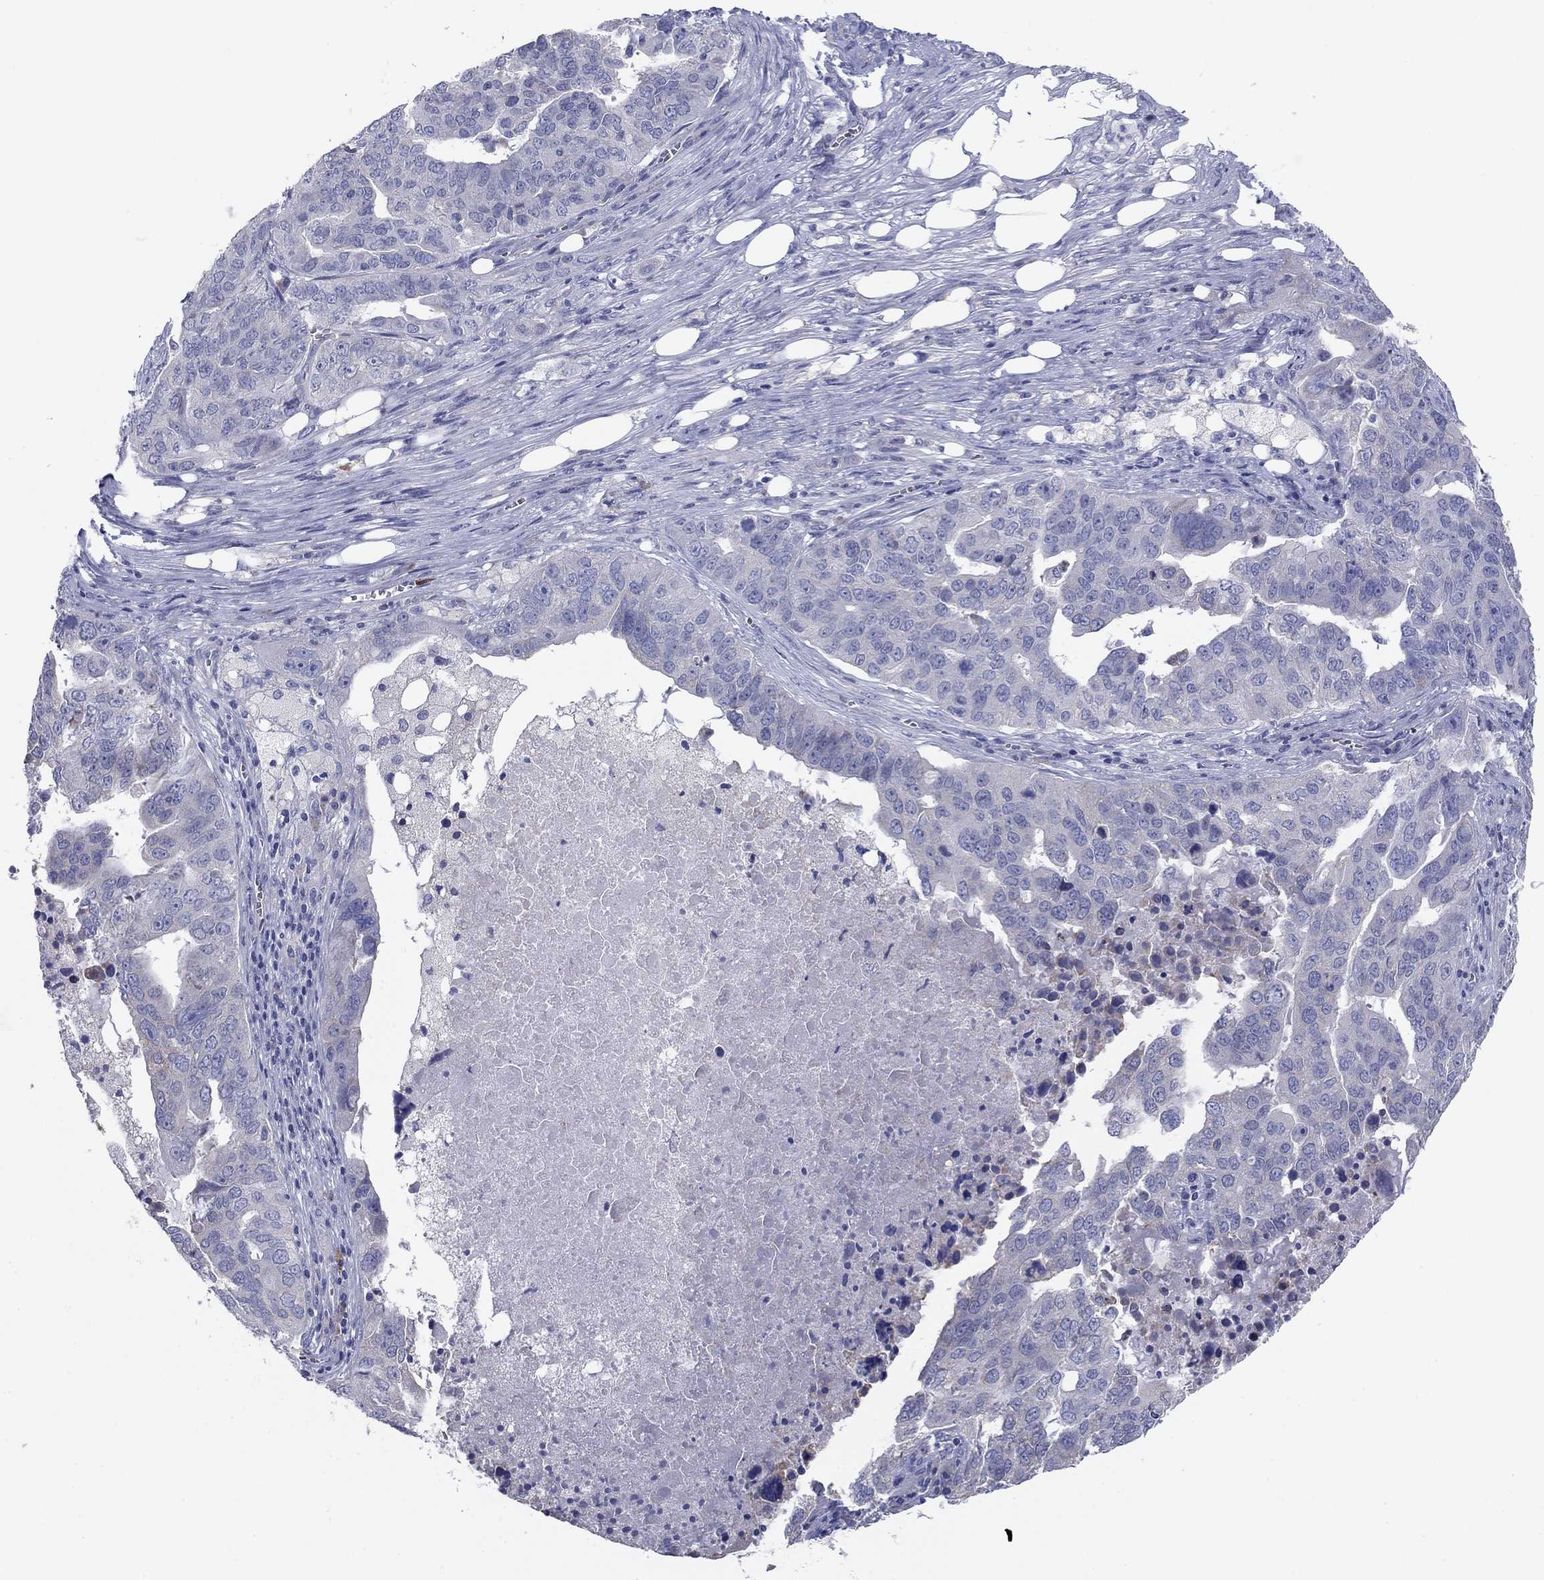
{"staining": {"intensity": "negative", "quantity": "none", "location": "none"}, "tissue": "ovarian cancer", "cell_type": "Tumor cells", "image_type": "cancer", "snomed": [{"axis": "morphology", "description": "Carcinoma, endometroid"}, {"axis": "topography", "description": "Soft tissue"}, {"axis": "topography", "description": "Ovary"}], "caption": "Tumor cells are negative for protein expression in human endometroid carcinoma (ovarian).", "gene": "GRK7", "patient": {"sex": "female", "age": 52}}